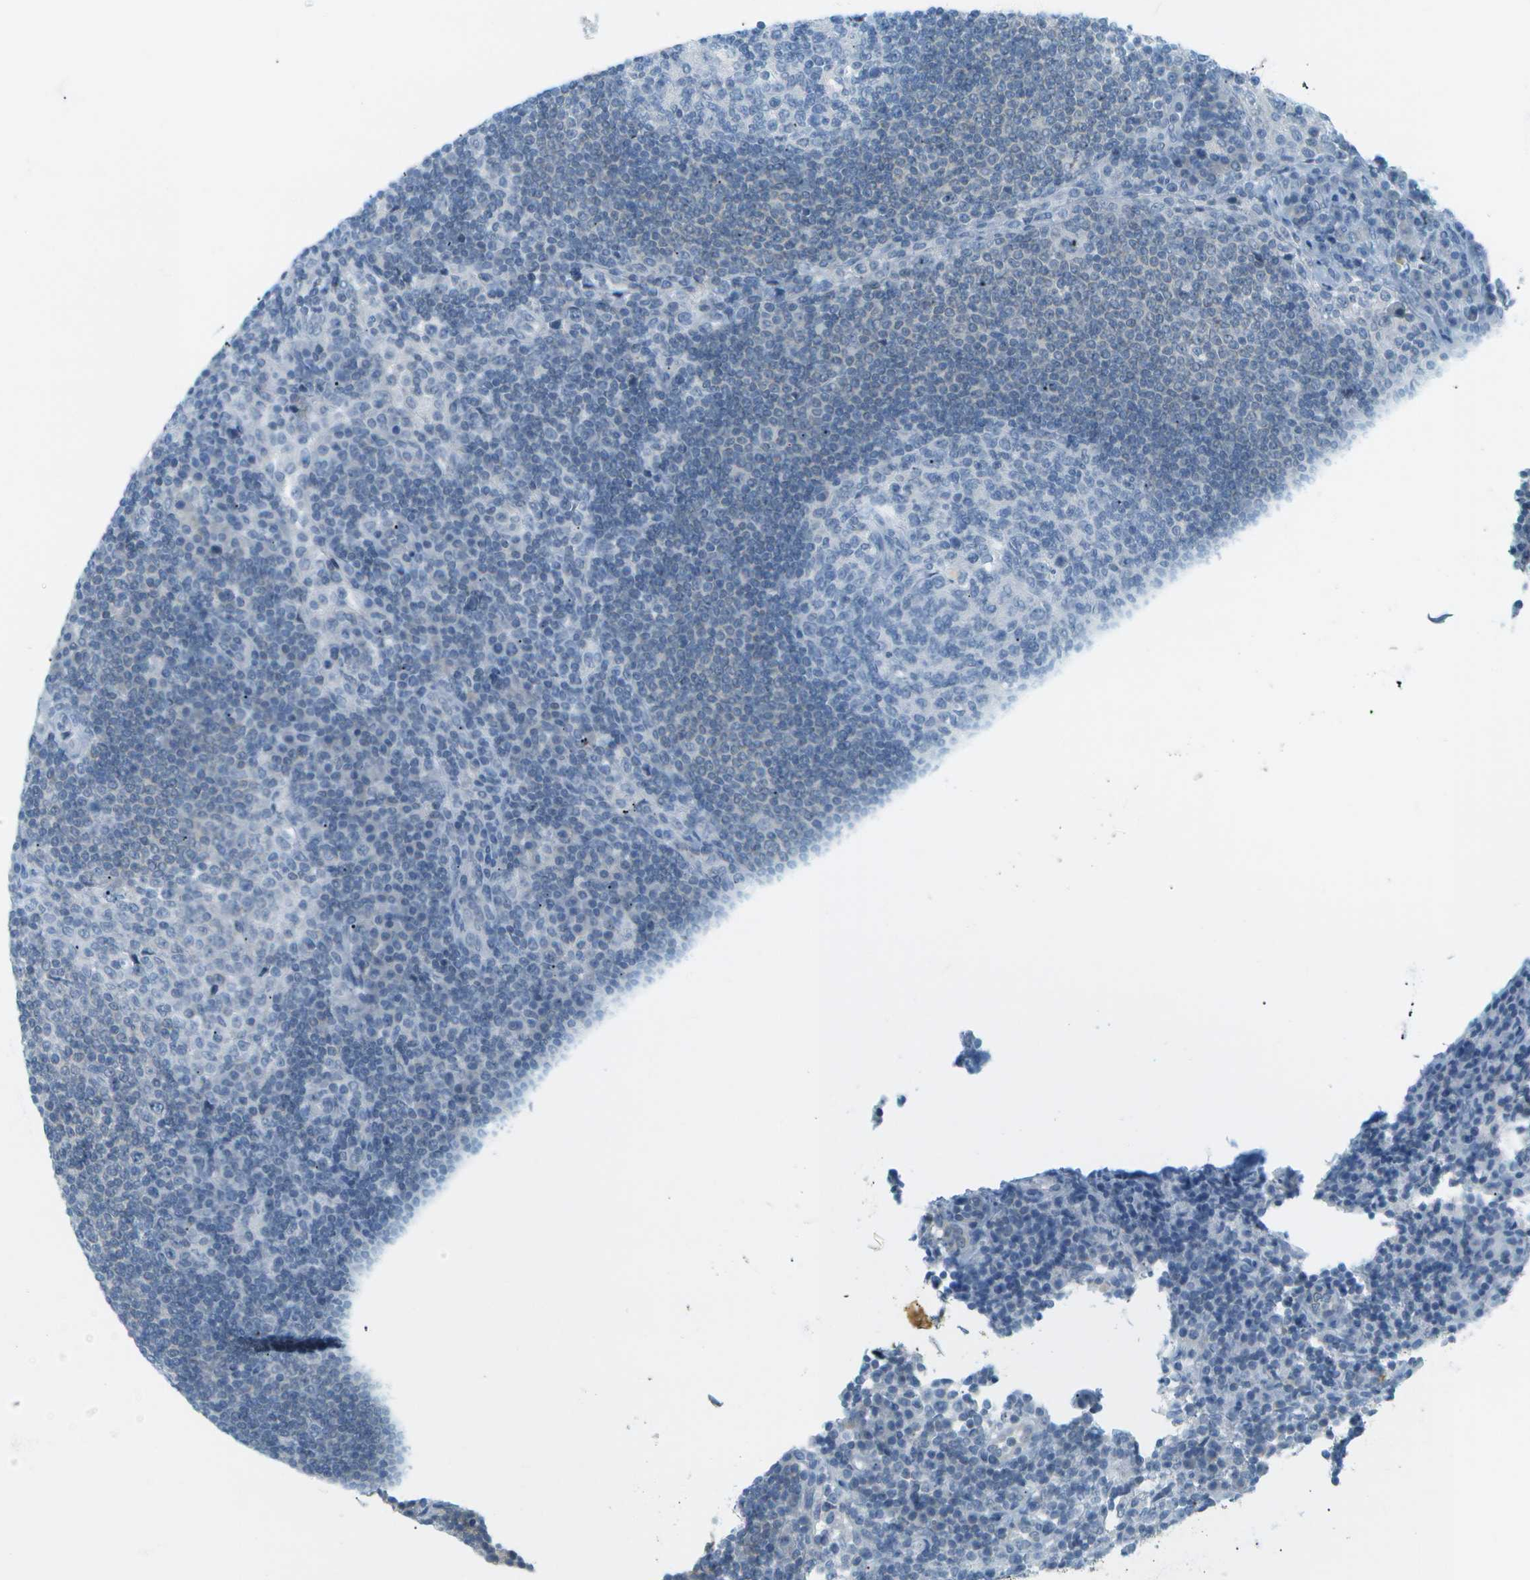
{"staining": {"intensity": "negative", "quantity": "none", "location": "none"}, "tissue": "lymph node", "cell_type": "Germinal center cells", "image_type": "normal", "snomed": [{"axis": "morphology", "description": "Normal tissue, NOS"}, {"axis": "topography", "description": "Lymph node"}], "caption": "Immunohistochemistry (IHC) image of benign lymph node: human lymph node stained with DAB (3,3'-diaminobenzidine) shows no significant protein staining in germinal center cells. Nuclei are stained in blue.", "gene": "SMYD5", "patient": {"sex": "female", "age": 53}}